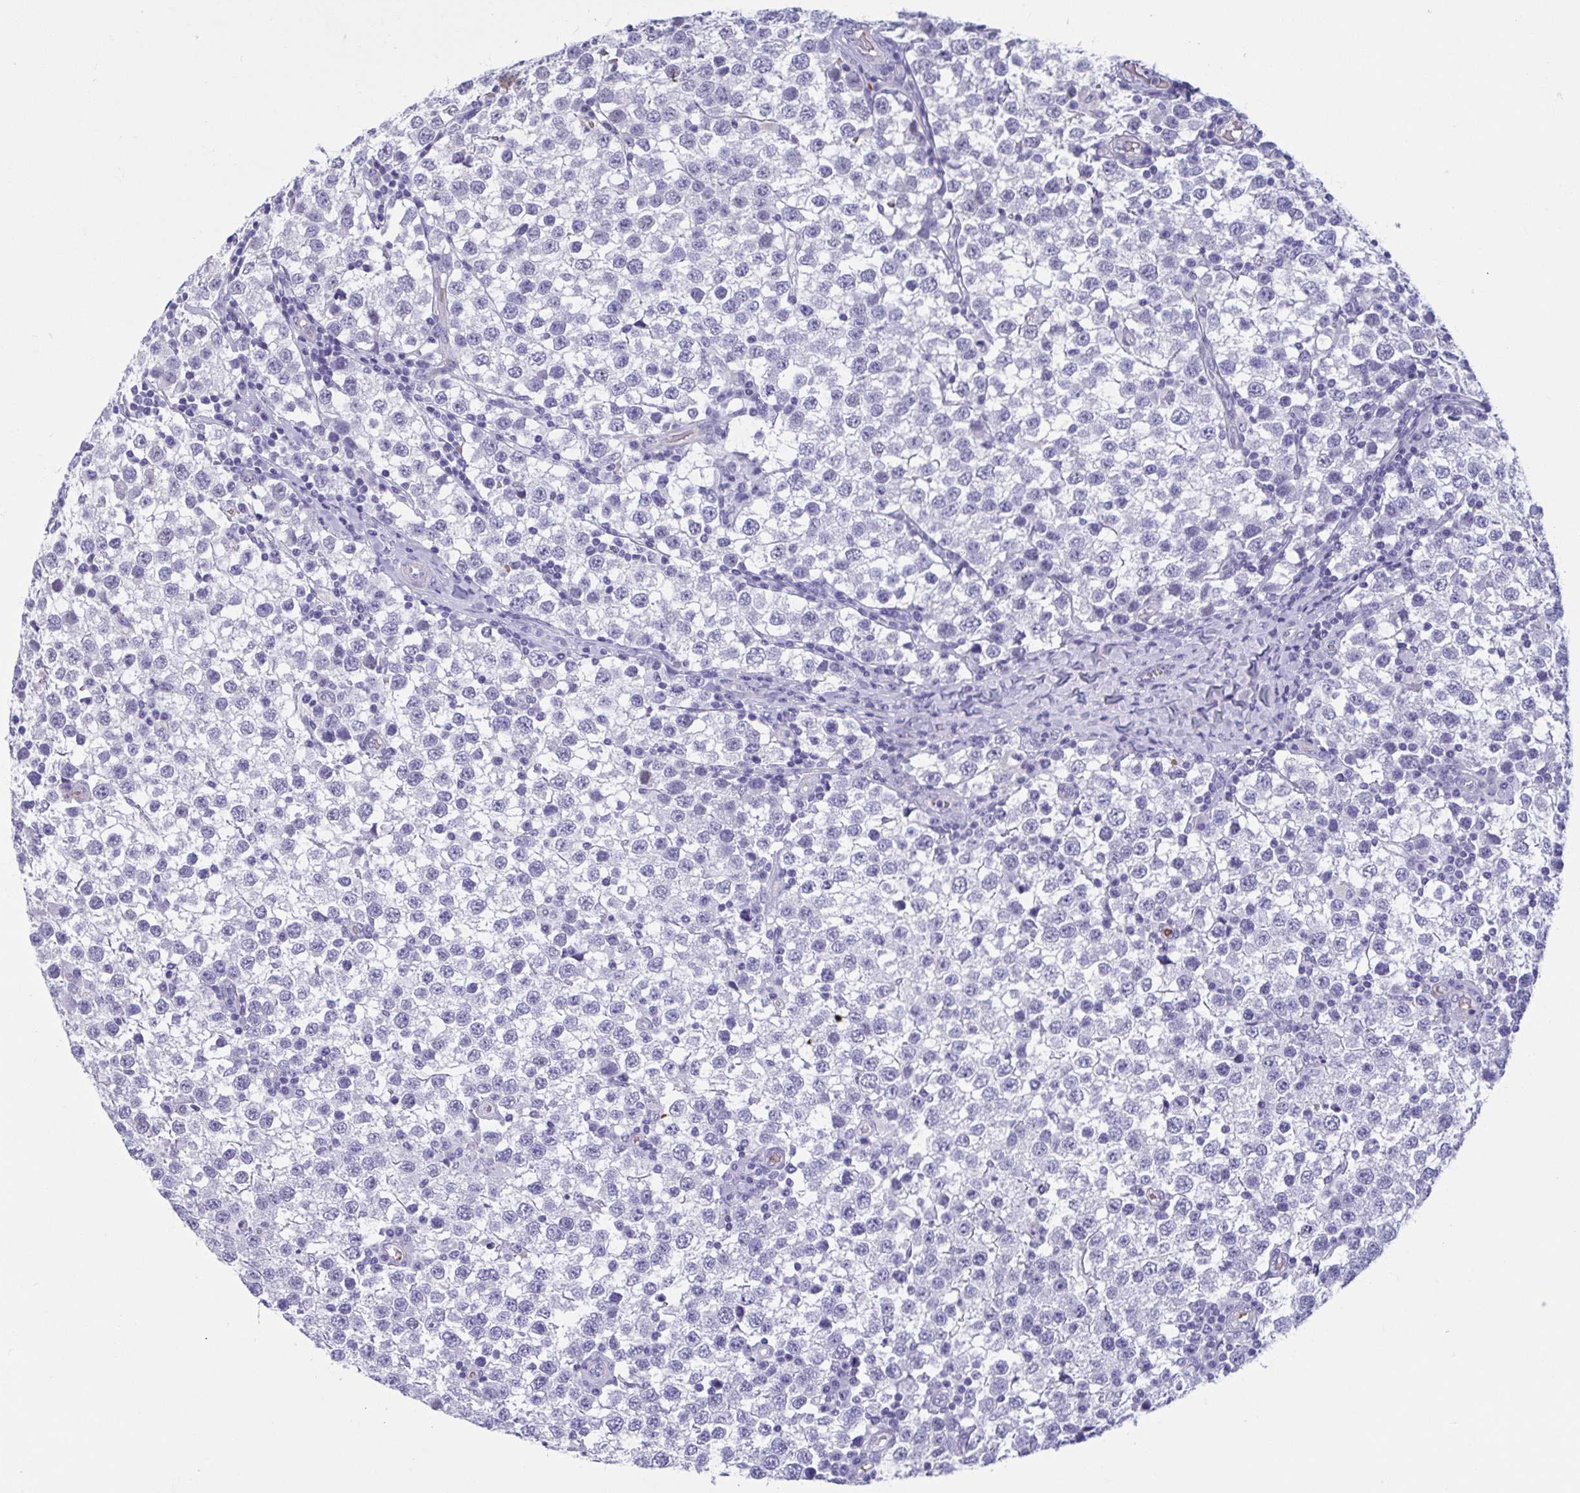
{"staining": {"intensity": "negative", "quantity": "none", "location": "none"}, "tissue": "testis cancer", "cell_type": "Tumor cells", "image_type": "cancer", "snomed": [{"axis": "morphology", "description": "Seminoma, NOS"}, {"axis": "topography", "description": "Testis"}], "caption": "Tumor cells are negative for protein expression in human testis cancer (seminoma). (DAB IHC, high magnification).", "gene": "MORC4", "patient": {"sex": "male", "age": 34}}